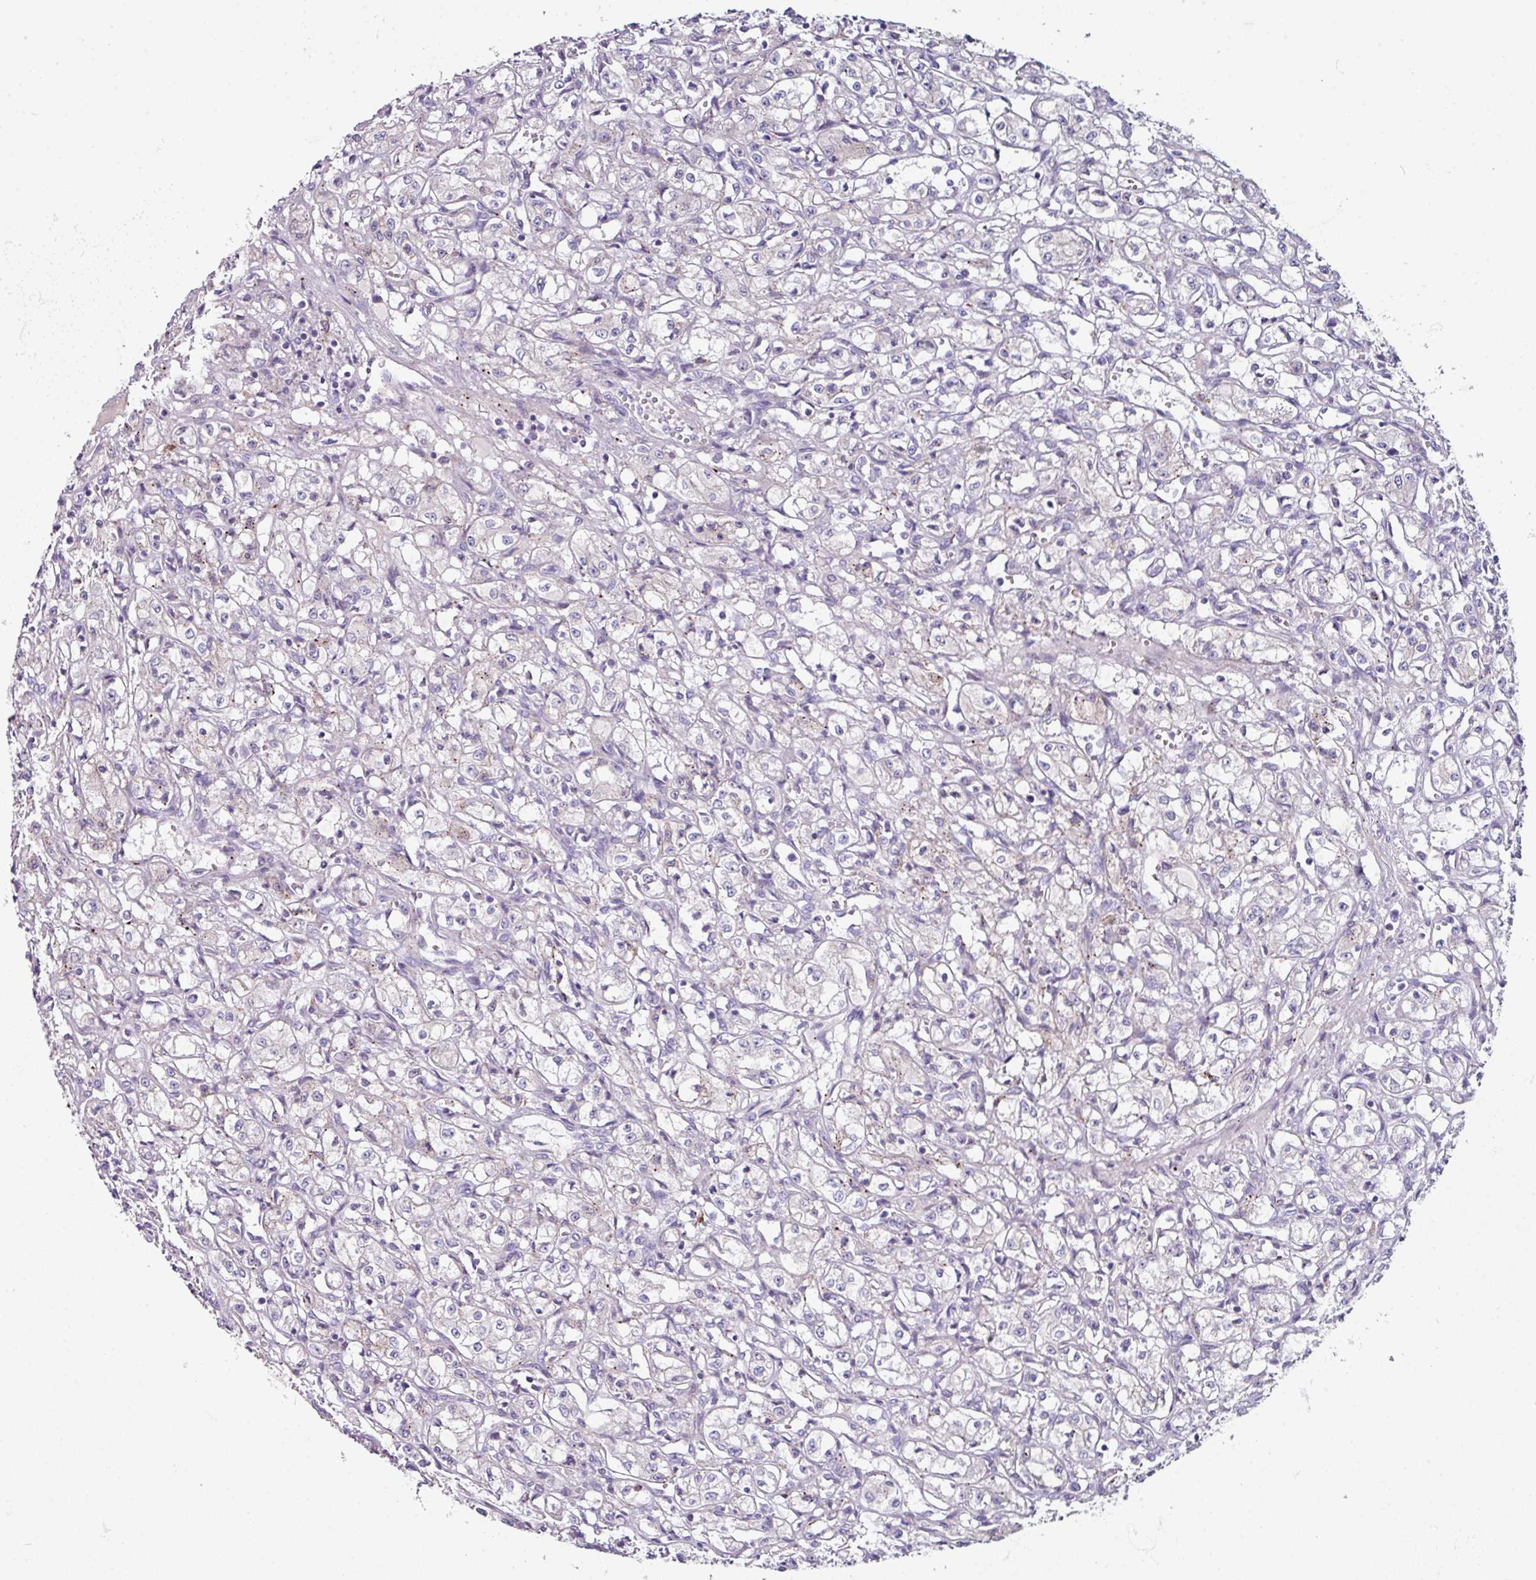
{"staining": {"intensity": "negative", "quantity": "none", "location": "none"}, "tissue": "renal cancer", "cell_type": "Tumor cells", "image_type": "cancer", "snomed": [{"axis": "morphology", "description": "Adenocarcinoma, NOS"}, {"axis": "topography", "description": "Kidney"}], "caption": "IHC histopathology image of neoplastic tissue: human renal adenocarcinoma stained with DAB (3,3'-diaminobenzidine) shows no significant protein staining in tumor cells. (DAB (3,3'-diaminobenzidine) IHC with hematoxylin counter stain).", "gene": "BMS1", "patient": {"sex": "male", "age": 56}}